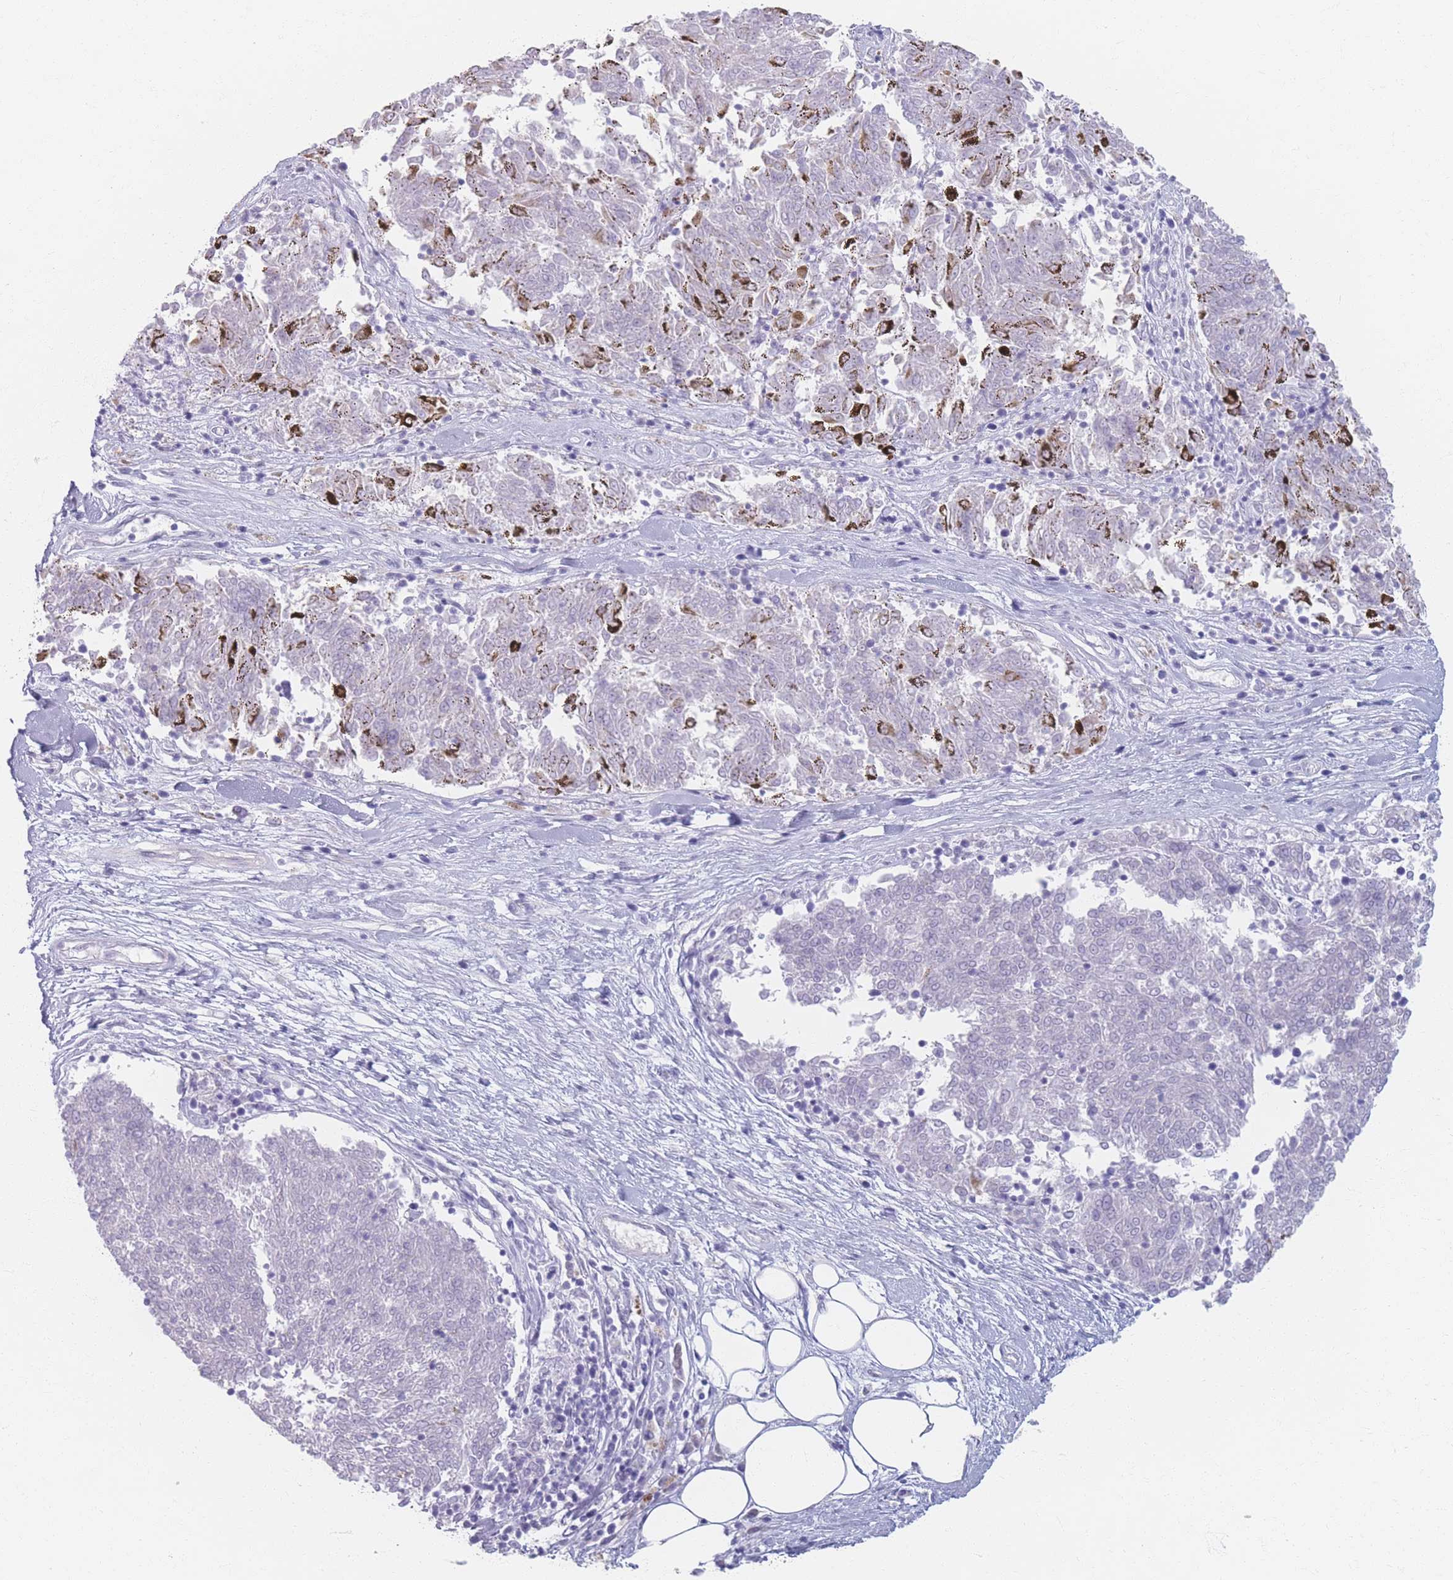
{"staining": {"intensity": "negative", "quantity": "none", "location": "none"}, "tissue": "melanoma", "cell_type": "Tumor cells", "image_type": "cancer", "snomed": [{"axis": "morphology", "description": "Malignant melanoma, NOS"}, {"axis": "topography", "description": "Skin"}], "caption": "IHC of melanoma demonstrates no positivity in tumor cells.", "gene": "PIGM", "patient": {"sex": "female", "age": 72}}